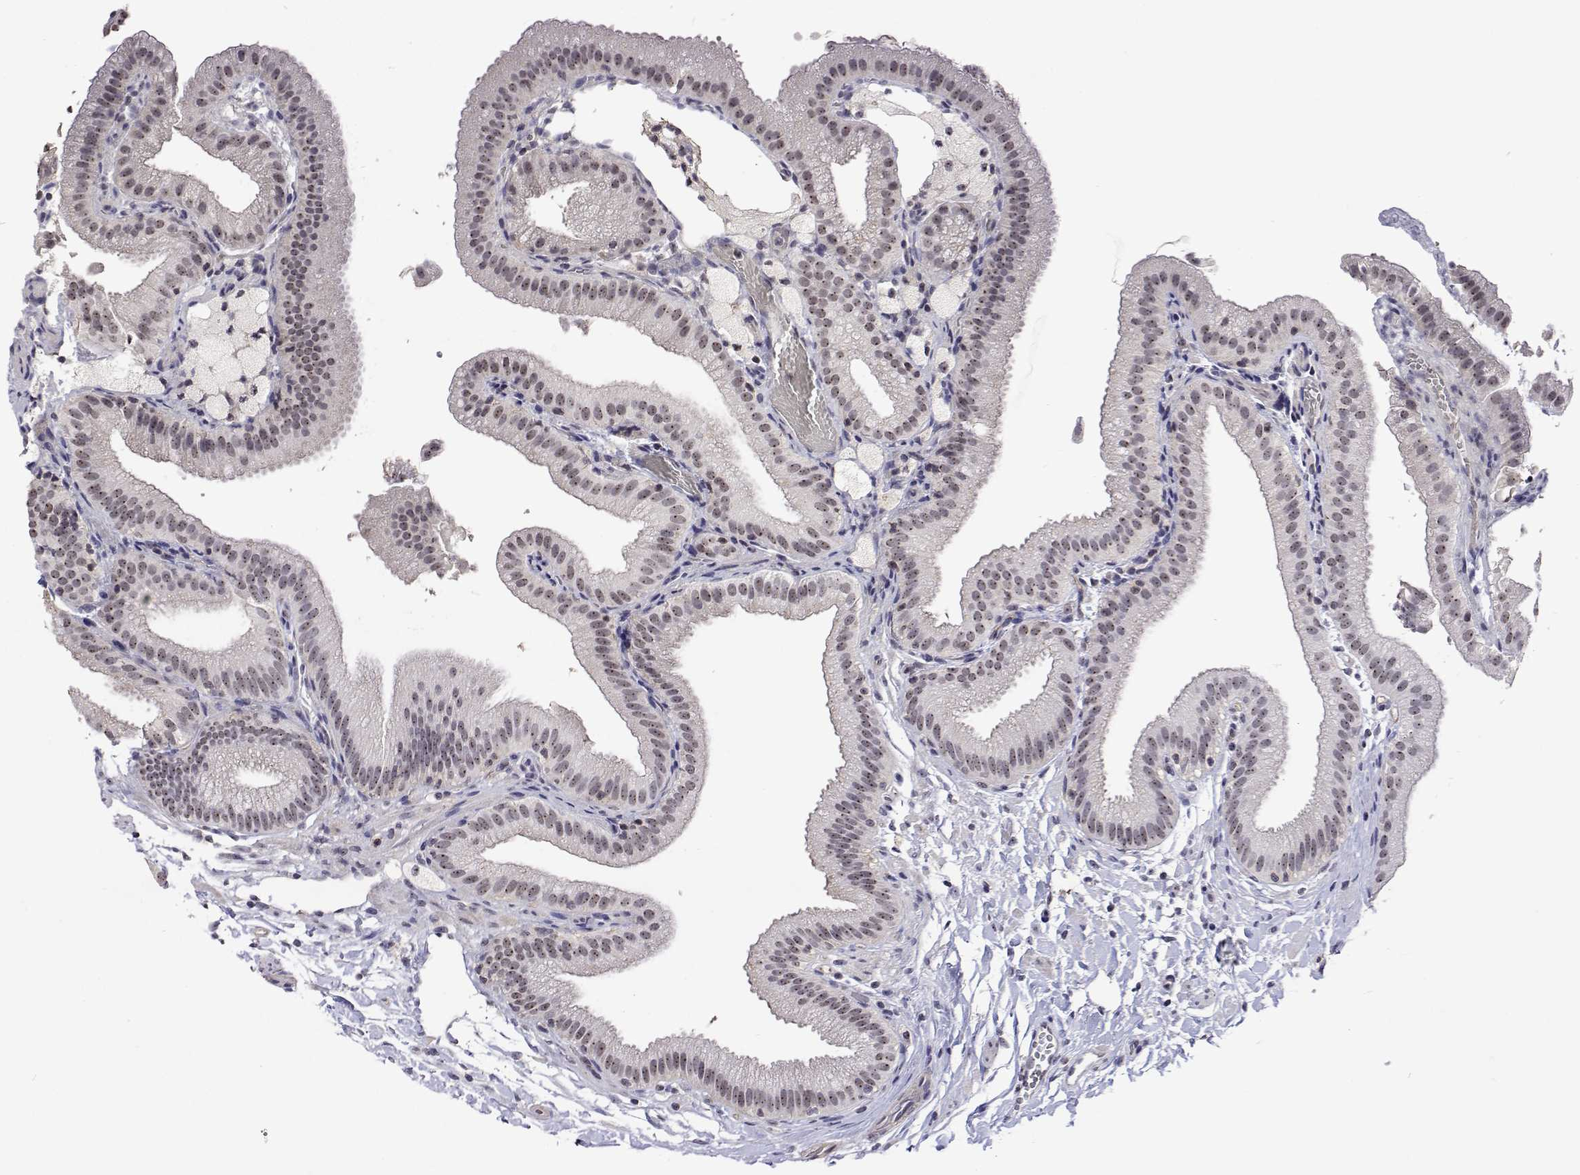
{"staining": {"intensity": "moderate", "quantity": ">75%", "location": "nuclear"}, "tissue": "gallbladder", "cell_type": "Glandular cells", "image_type": "normal", "snomed": [{"axis": "morphology", "description": "Normal tissue, NOS"}, {"axis": "topography", "description": "Gallbladder"}], "caption": "The immunohistochemical stain highlights moderate nuclear expression in glandular cells of benign gallbladder. The protein is stained brown, and the nuclei are stained in blue (DAB (3,3'-diaminobenzidine) IHC with brightfield microscopy, high magnification).", "gene": "NHP2", "patient": {"sex": "female", "age": 63}}